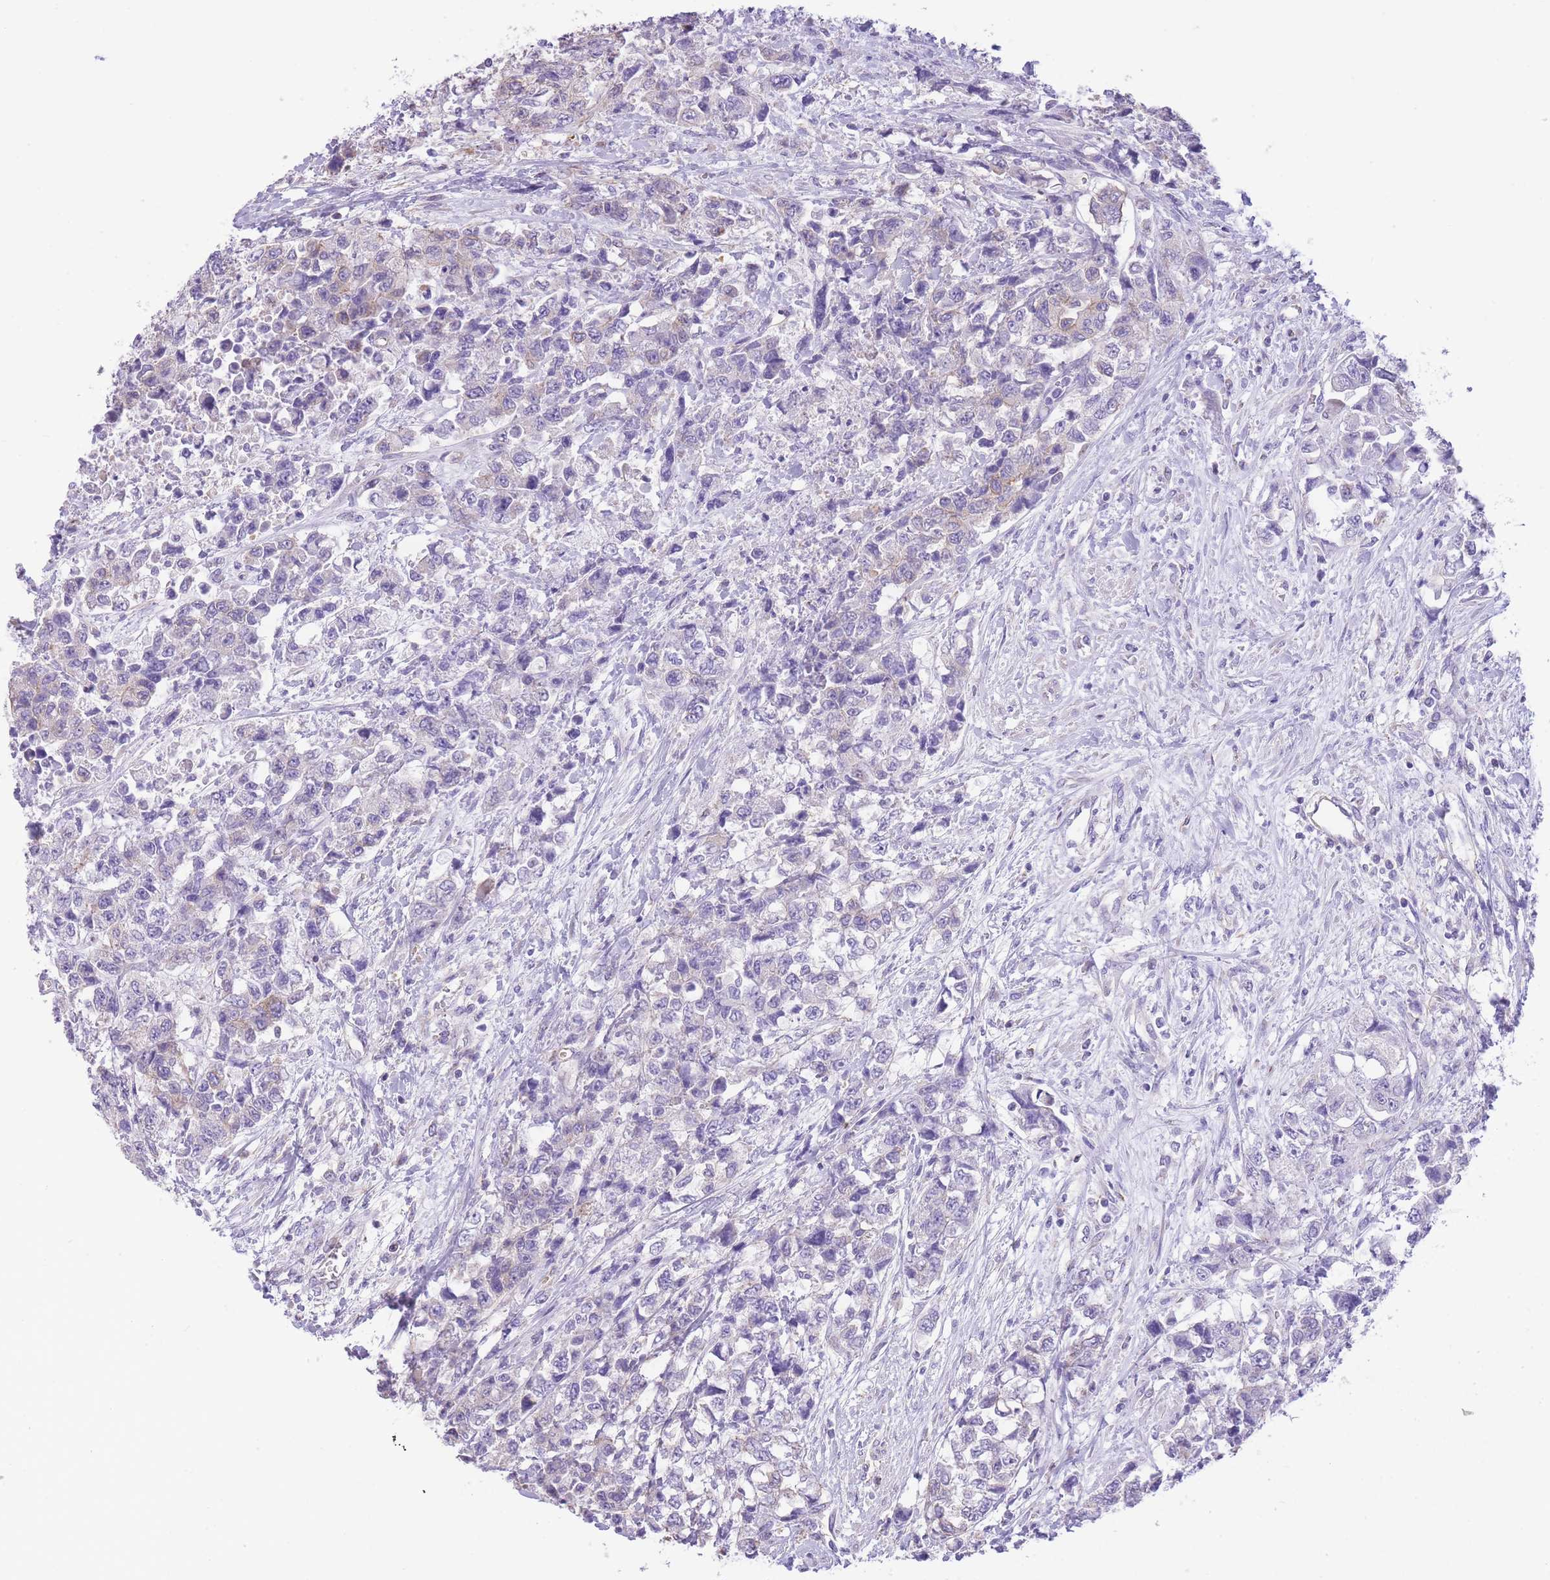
{"staining": {"intensity": "moderate", "quantity": "<25%", "location": "cytoplasmic/membranous"}, "tissue": "urothelial cancer", "cell_type": "Tumor cells", "image_type": "cancer", "snomed": [{"axis": "morphology", "description": "Urothelial carcinoma, High grade"}, {"axis": "topography", "description": "Urinary bladder"}], "caption": "High-grade urothelial carcinoma stained with a protein marker demonstrates moderate staining in tumor cells.", "gene": "RHOU", "patient": {"sex": "female", "age": 78}}